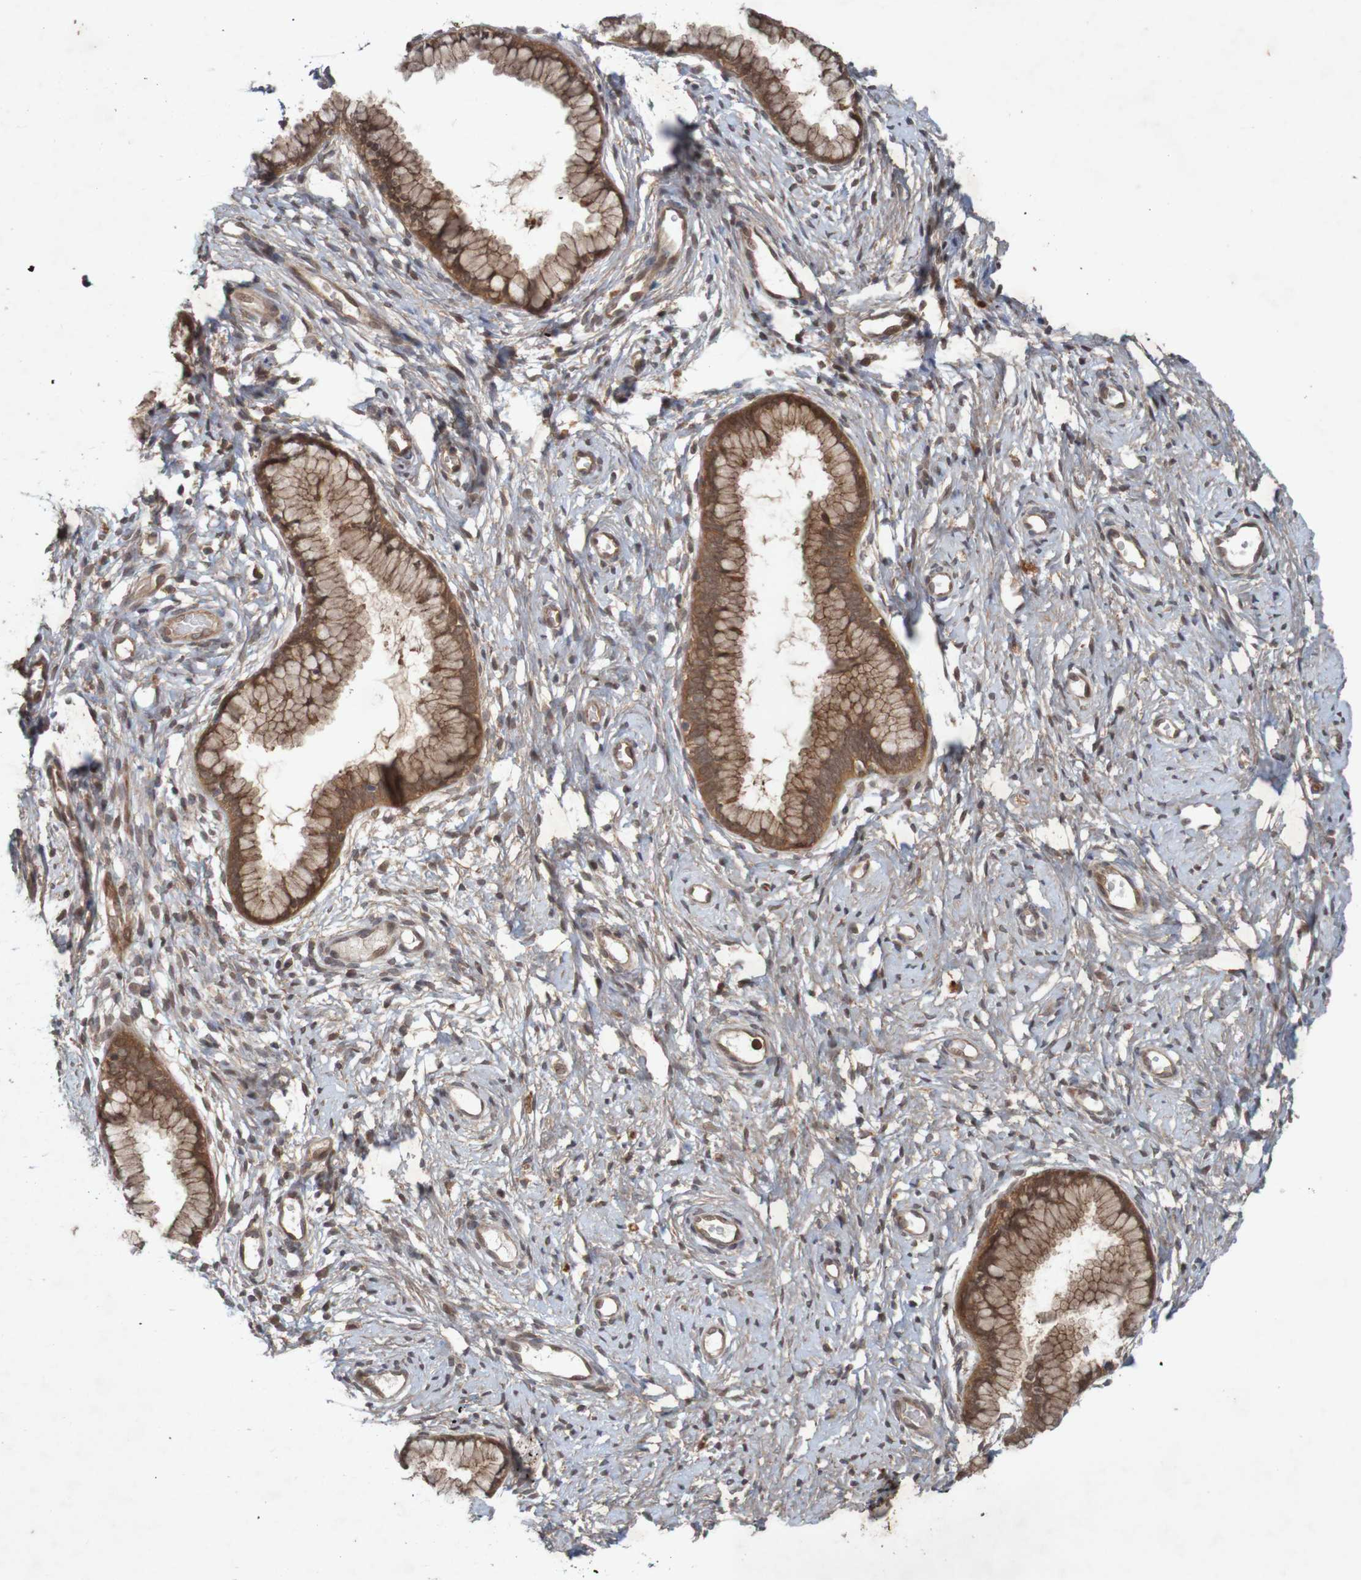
{"staining": {"intensity": "moderate", "quantity": ">75%", "location": "cytoplasmic/membranous"}, "tissue": "cervix", "cell_type": "Glandular cells", "image_type": "normal", "snomed": [{"axis": "morphology", "description": "Normal tissue, NOS"}, {"axis": "topography", "description": "Cervix"}], "caption": "Moderate cytoplasmic/membranous protein staining is seen in approximately >75% of glandular cells in cervix.", "gene": "ARHGEF11", "patient": {"sex": "female", "age": 65}}